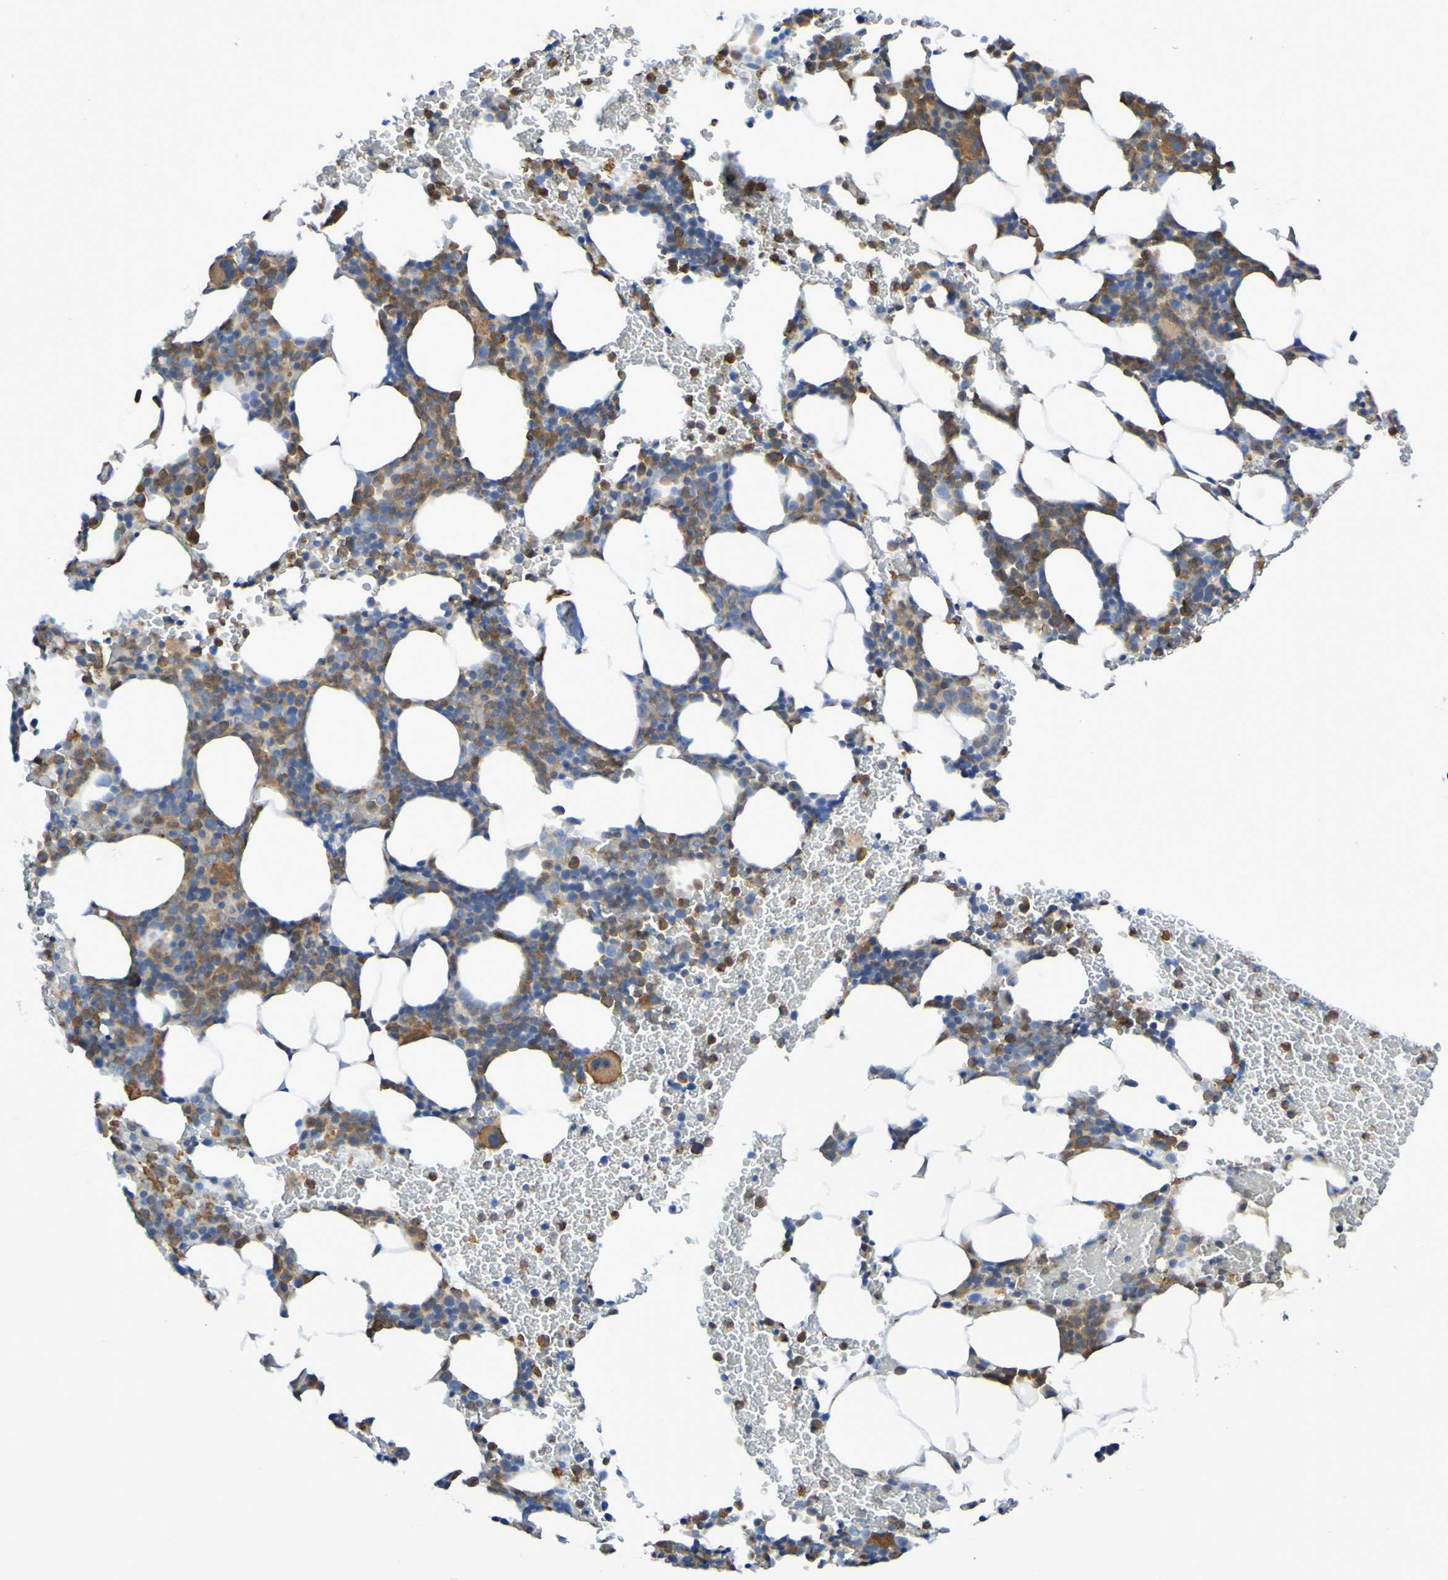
{"staining": {"intensity": "moderate", "quantity": "25%-75%", "location": "cytoplasmic/membranous"}, "tissue": "bone marrow", "cell_type": "Hematopoietic cells", "image_type": "normal", "snomed": [{"axis": "morphology", "description": "Normal tissue, NOS"}, {"axis": "morphology", "description": "Inflammation, NOS"}, {"axis": "topography", "description": "Bone marrow"}], "caption": "Moderate cytoplasmic/membranous staining is identified in approximately 25%-75% of hematopoietic cells in benign bone marrow.", "gene": "SCRG1", "patient": {"sex": "female", "age": 70}}